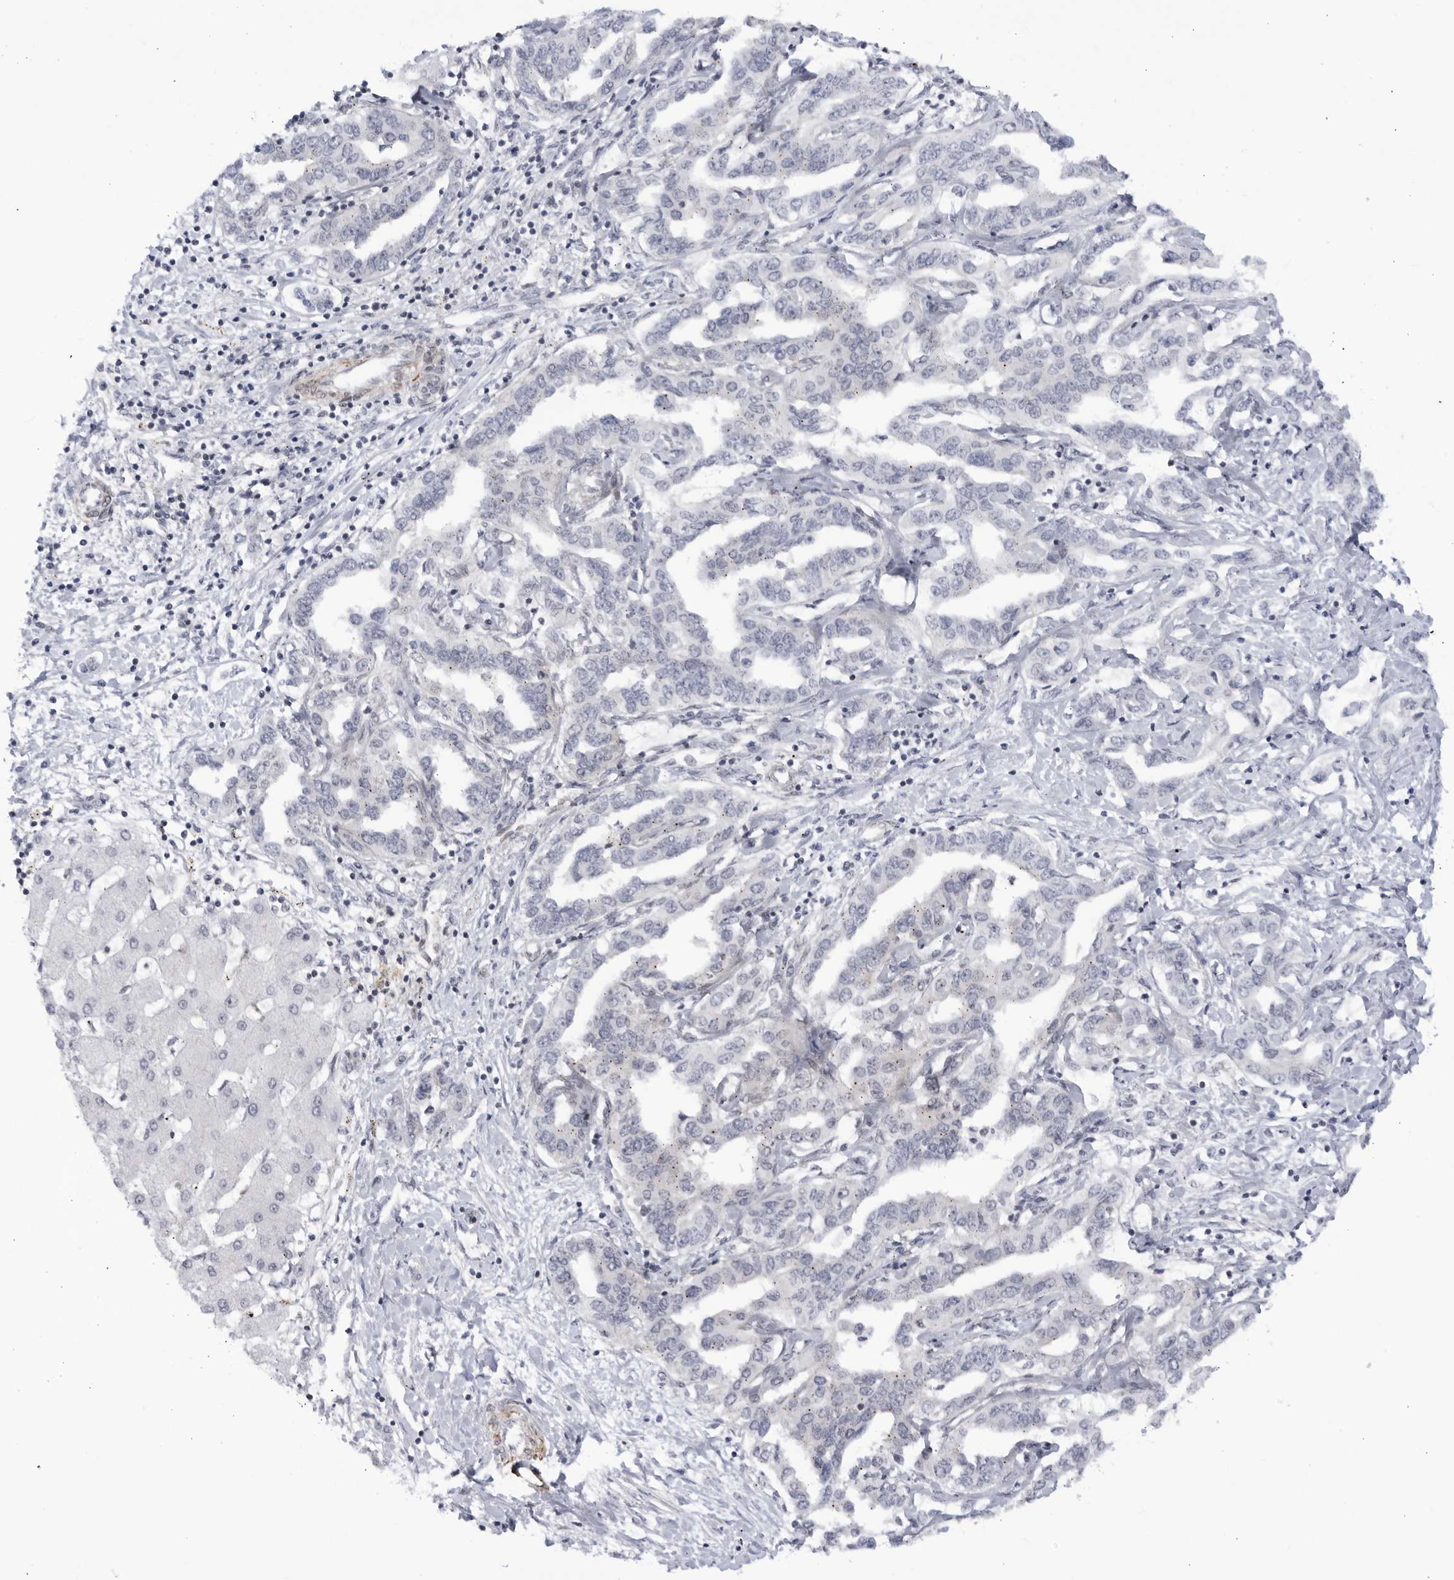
{"staining": {"intensity": "negative", "quantity": "none", "location": "none"}, "tissue": "liver cancer", "cell_type": "Tumor cells", "image_type": "cancer", "snomed": [{"axis": "morphology", "description": "Cholangiocarcinoma"}, {"axis": "topography", "description": "Liver"}], "caption": "Liver cancer (cholangiocarcinoma) was stained to show a protein in brown. There is no significant expression in tumor cells. (Brightfield microscopy of DAB immunohistochemistry at high magnification).", "gene": "CNBD1", "patient": {"sex": "male", "age": 59}}